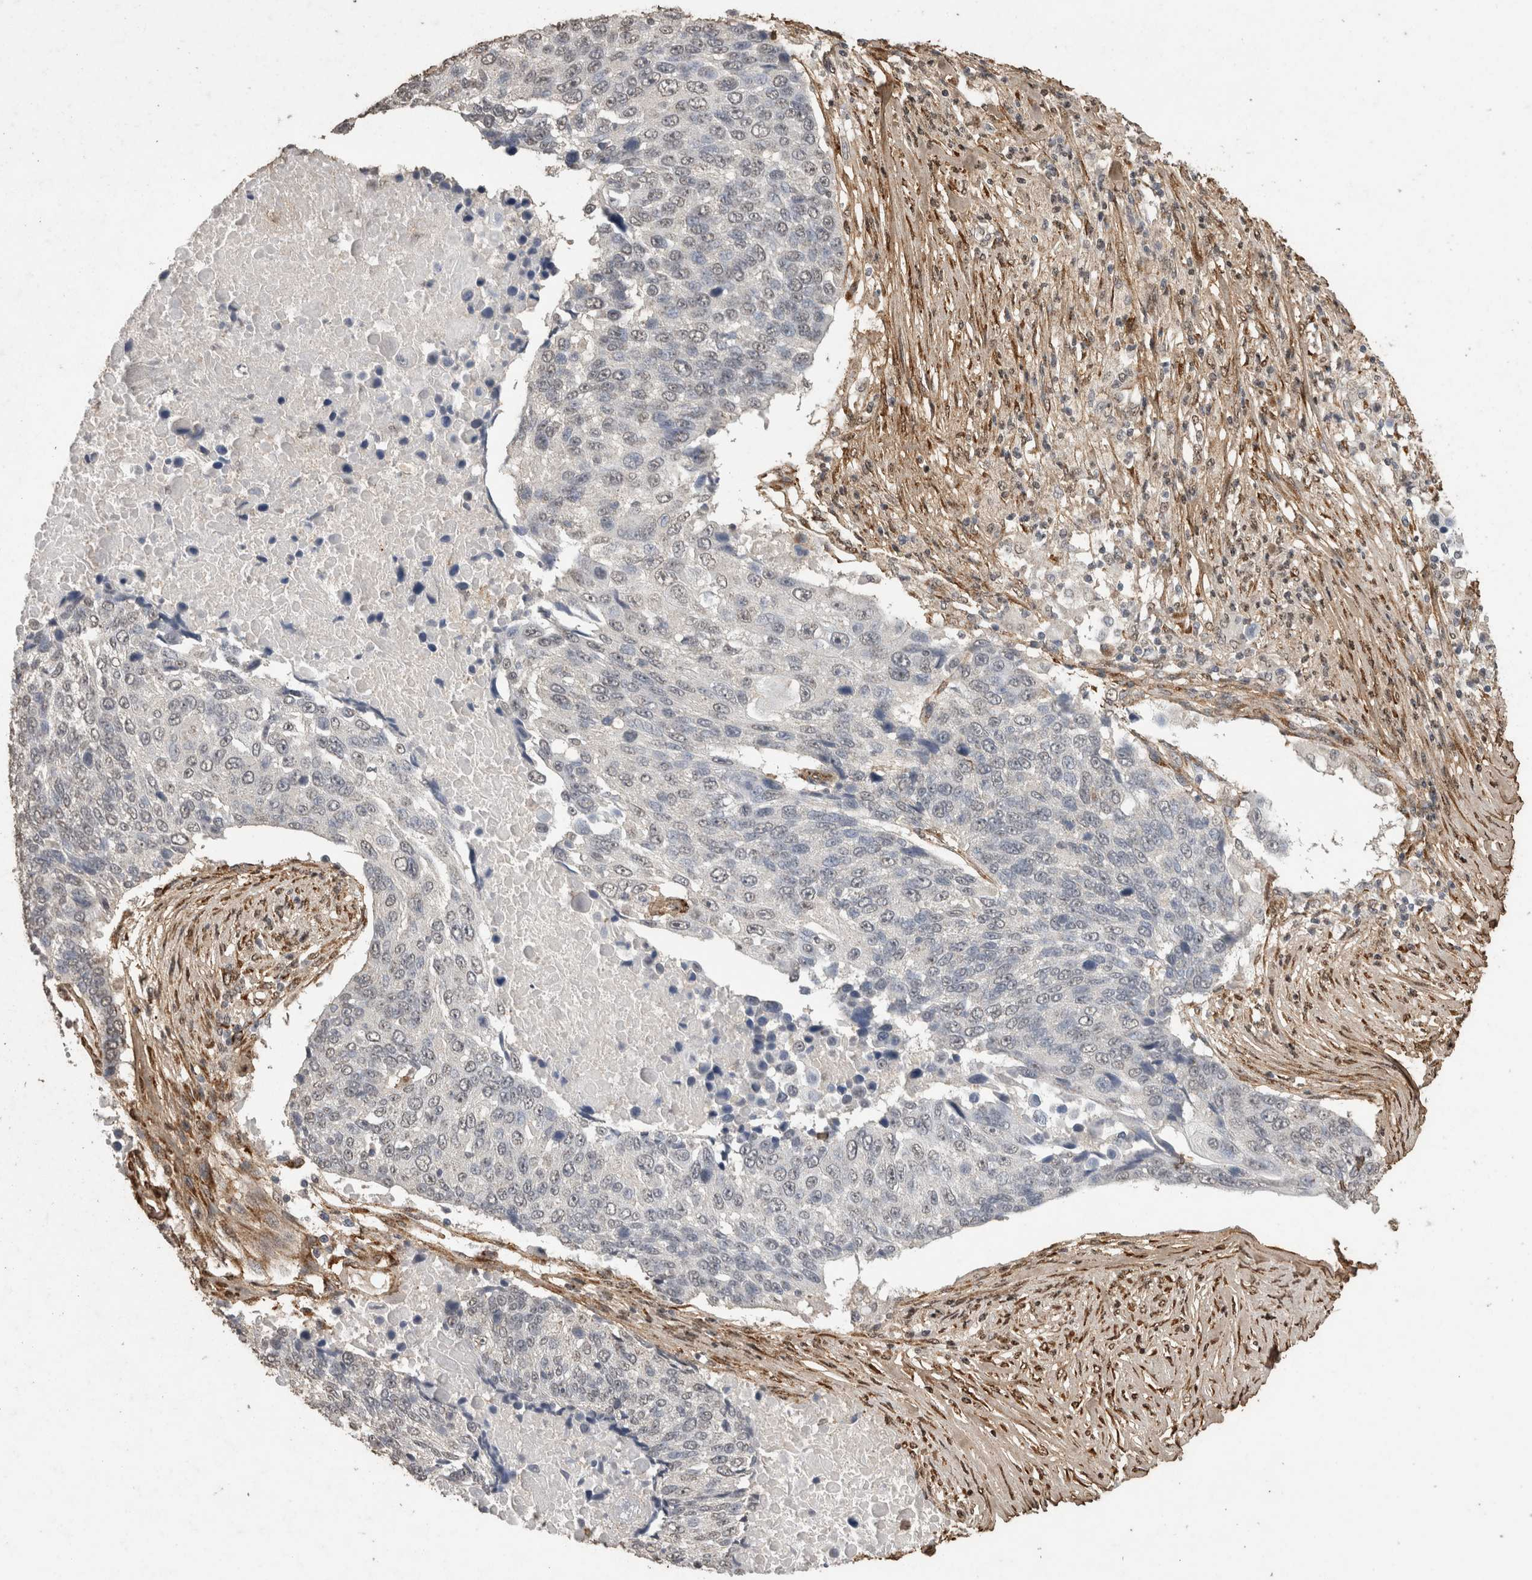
{"staining": {"intensity": "negative", "quantity": "none", "location": "none"}, "tissue": "lung cancer", "cell_type": "Tumor cells", "image_type": "cancer", "snomed": [{"axis": "morphology", "description": "Squamous cell carcinoma, NOS"}, {"axis": "topography", "description": "Lung"}], "caption": "High magnification brightfield microscopy of squamous cell carcinoma (lung) stained with DAB (3,3'-diaminobenzidine) (brown) and counterstained with hematoxylin (blue): tumor cells show no significant positivity. (Immunohistochemistry (ihc), brightfield microscopy, high magnification).", "gene": "C1QTNF5", "patient": {"sex": "male", "age": 66}}